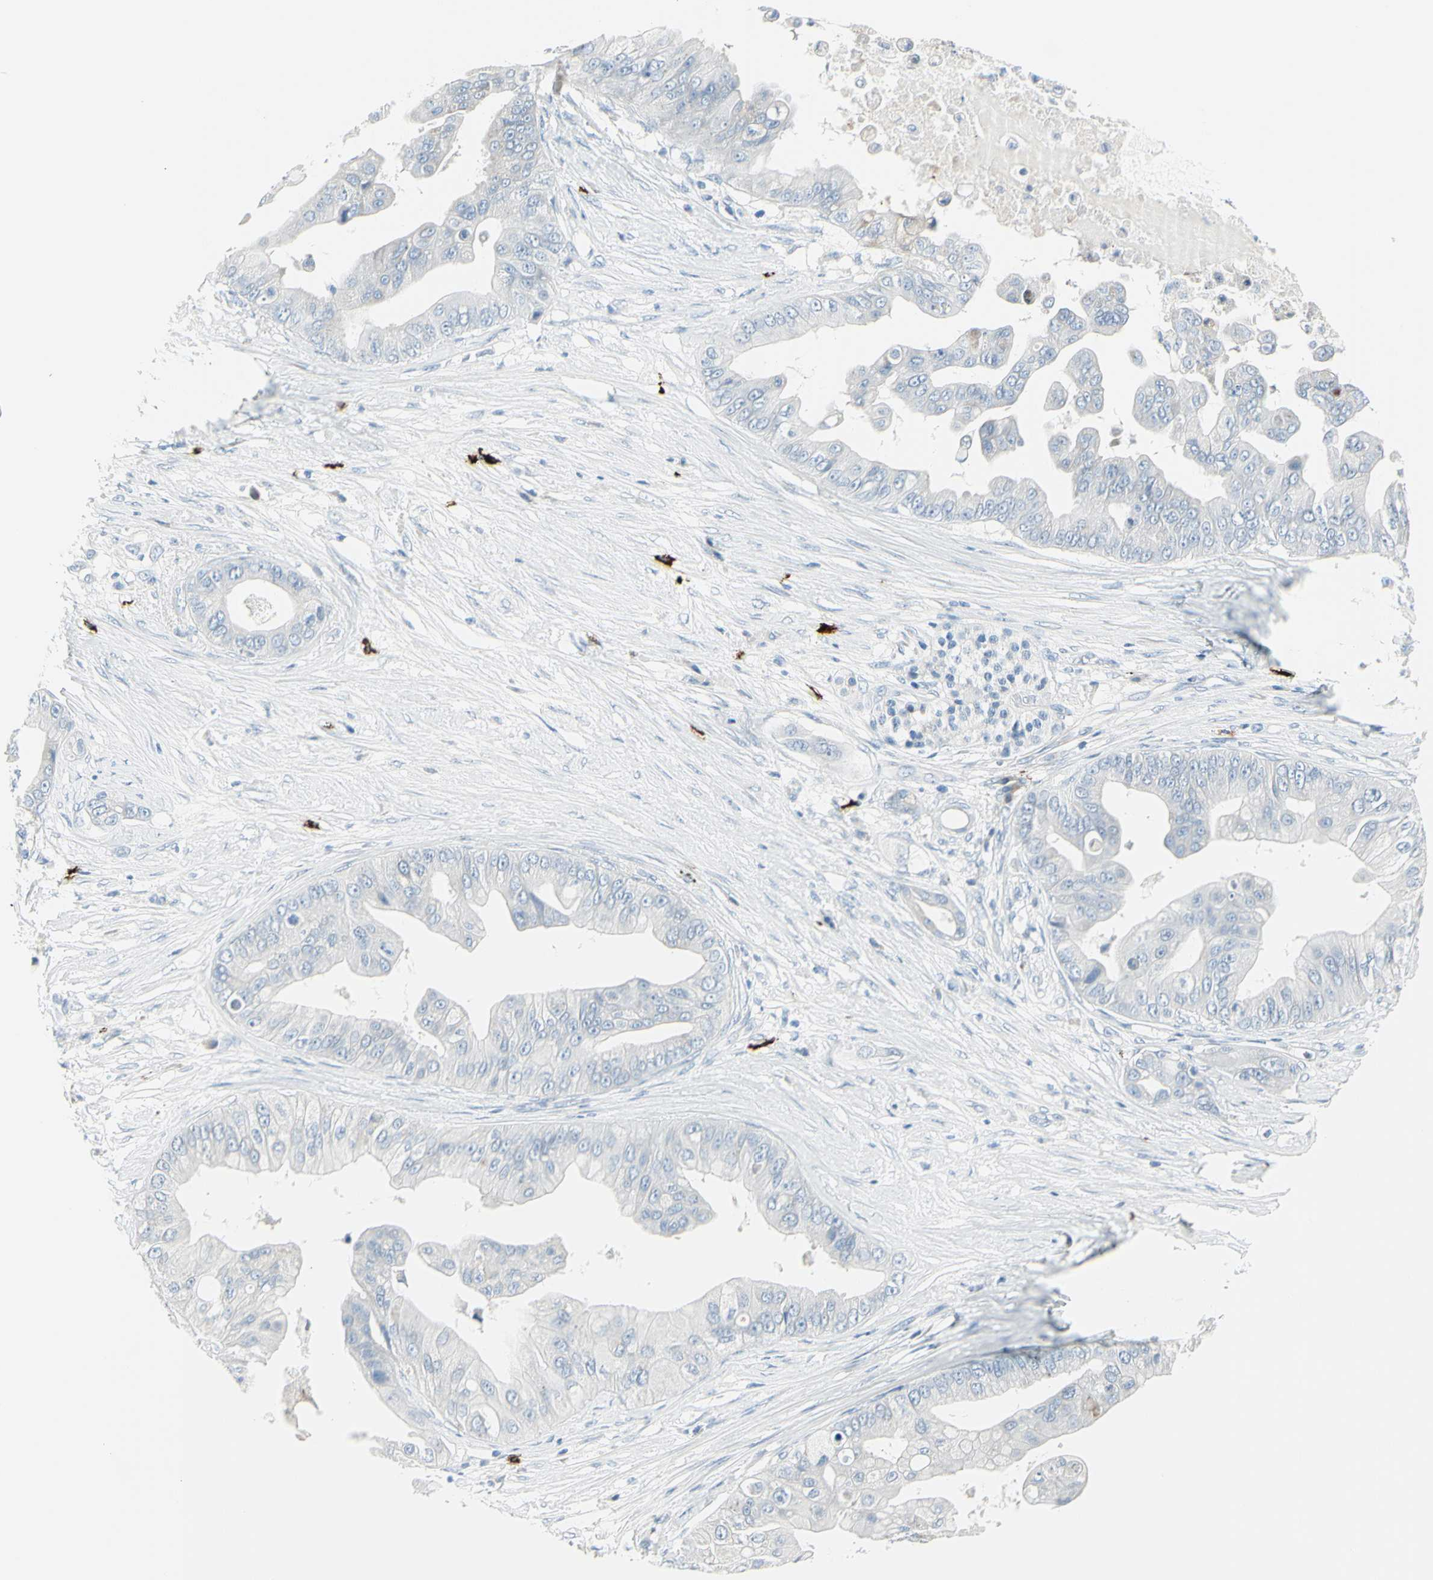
{"staining": {"intensity": "negative", "quantity": "none", "location": "none"}, "tissue": "pancreatic cancer", "cell_type": "Tumor cells", "image_type": "cancer", "snomed": [{"axis": "morphology", "description": "Adenocarcinoma, NOS"}, {"axis": "topography", "description": "Pancreas"}], "caption": "The histopathology image demonstrates no staining of tumor cells in pancreatic cancer. (DAB (3,3'-diaminobenzidine) immunohistochemistry, high magnification).", "gene": "DLG4", "patient": {"sex": "female", "age": 75}}